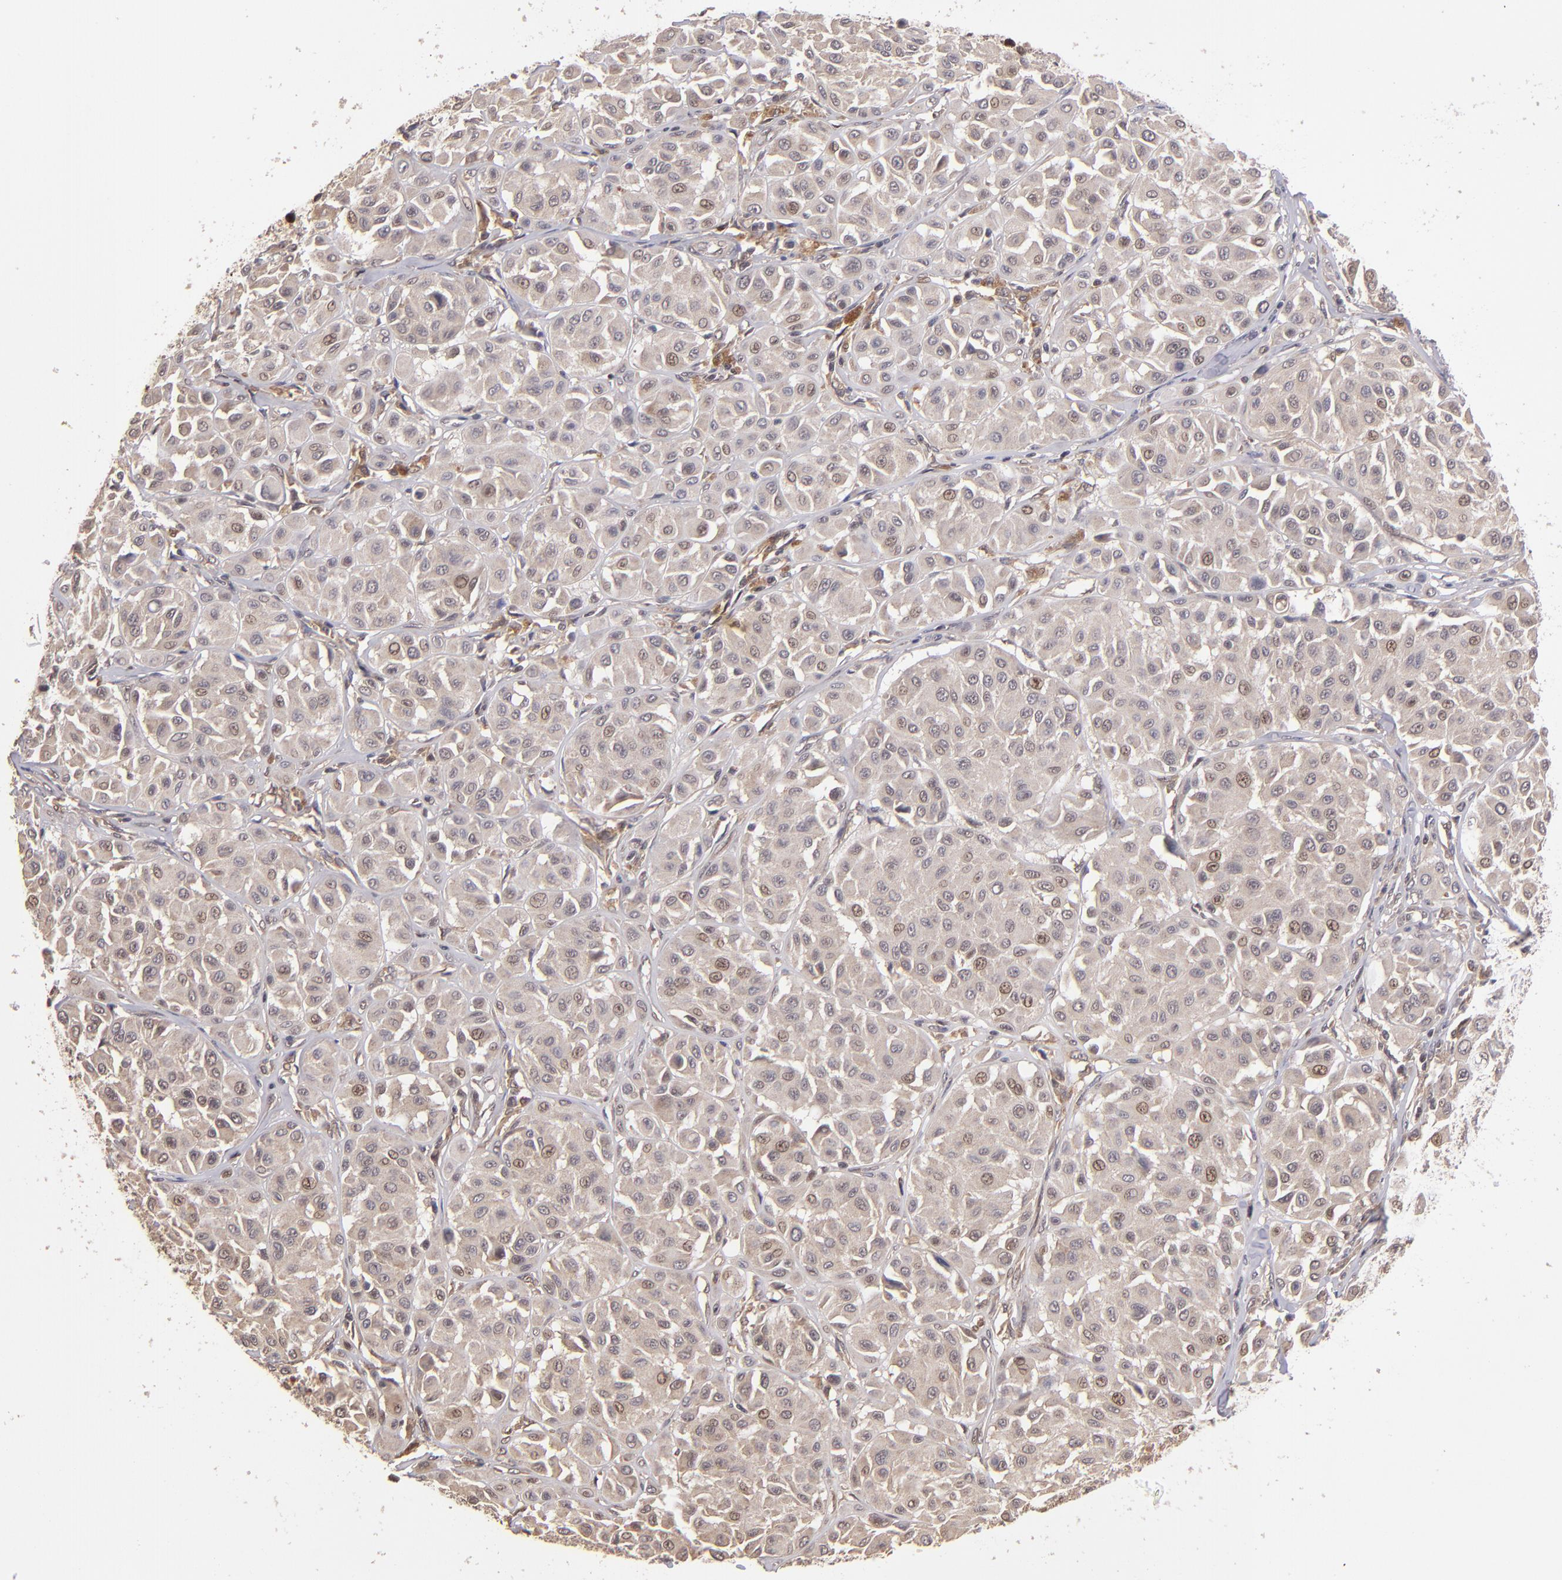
{"staining": {"intensity": "weak", "quantity": "<25%", "location": "nuclear"}, "tissue": "melanoma", "cell_type": "Tumor cells", "image_type": "cancer", "snomed": [{"axis": "morphology", "description": "Malignant melanoma, Metastatic site"}, {"axis": "topography", "description": "Soft tissue"}], "caption": "Immunohistochemistry micrograph of neoplastic tissue: melanoma stained with DAB (3,3'-diaminobenzidine) shows no significant protein positivity in tumor cells.", "gene": "ABHD12B", "patient": {"sex": "male", "age": 41}}